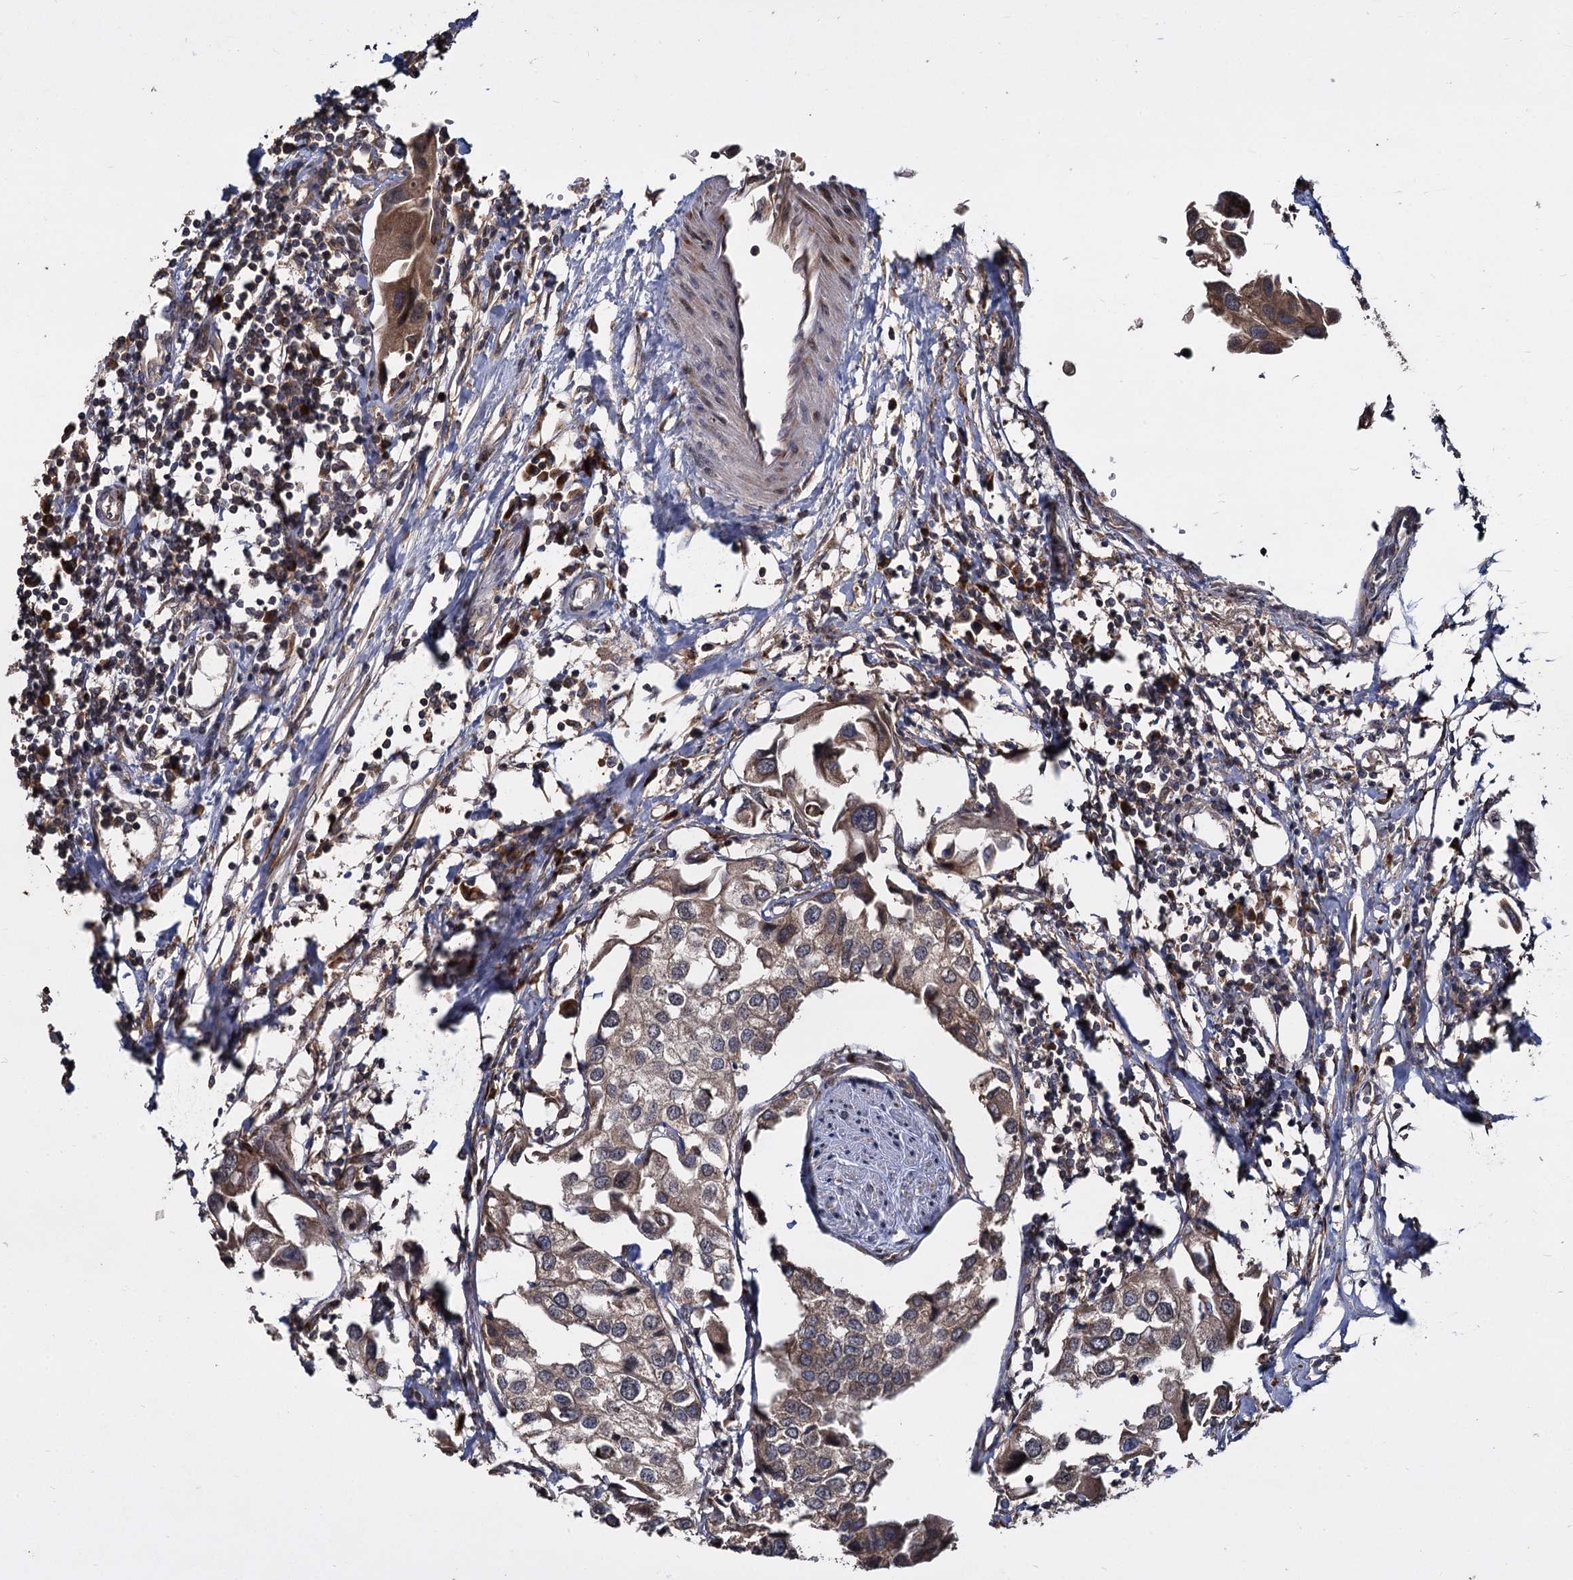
{"staining": {"intensity": "moderate", "quantity": "<25%", "location": "cytoplasmic/membranous"}, "tissue": "urothelial cancer", "cell_type": "Tumor cells", "image_type": "cancer", "snomed": [{"axis": "morphology", "description": "Urothelial carcinoma, High grade"}, {"axis": "topography", "description": "Urinary bladder"}], "caption": "IHC image of human urothelial cancer stained for a protein (brown), which exhibits low levels of moderate cytoplasmic/membranous staining in about <25% of tumor cells.", "gene": "INPPL1", "patient": {"sex": "male", "age": 64}}